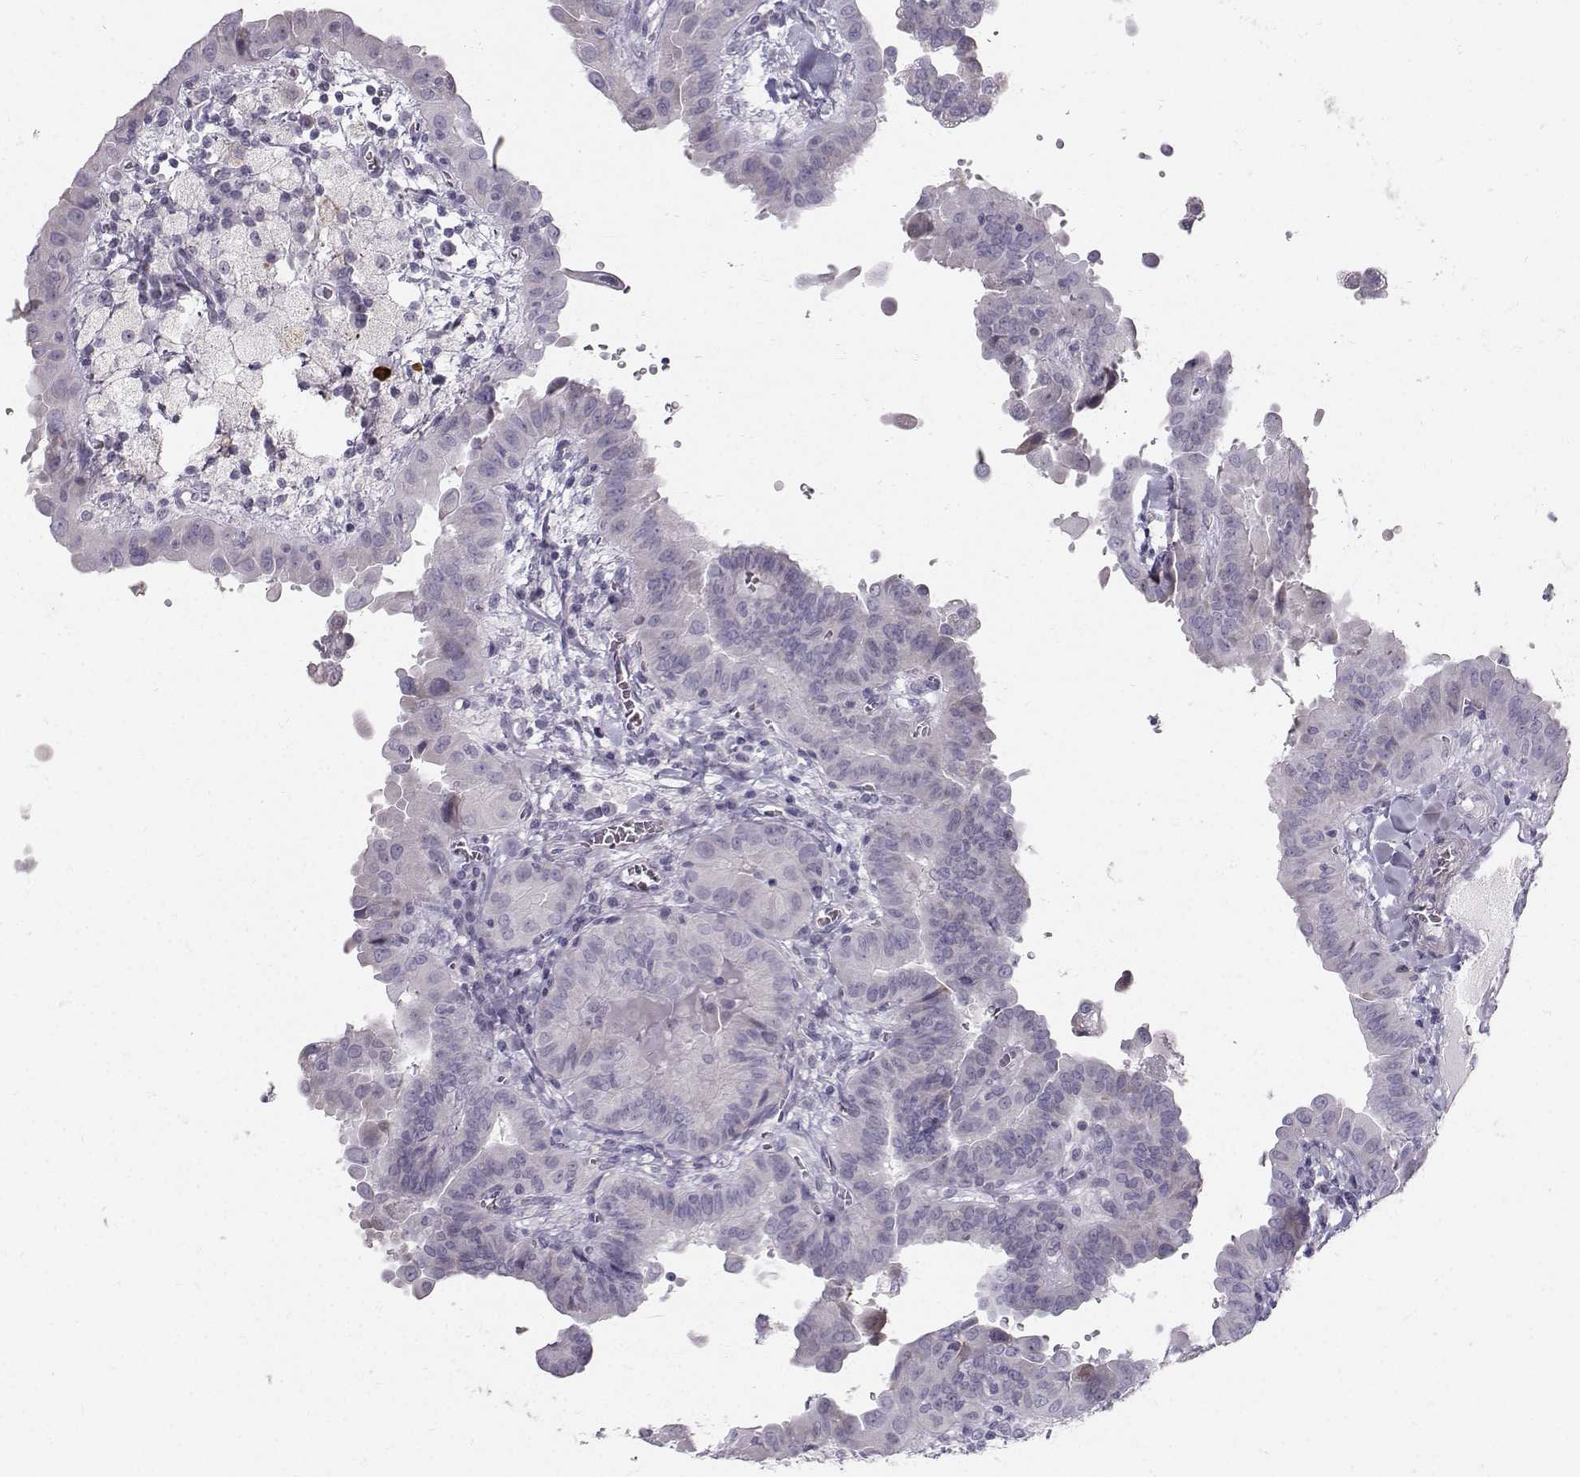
{"staining": {"intensity": "negative", "quantity": "none", "location": "none"}, "tissue": "thyroid cancer", "cell_type": "Tumor cells", "image_type": "cancer", "snomed": [{"axis": "morphology", "description": "Papillary adenocarcinoma, NOS"}, {"axis": "topography", "description": "Thyroid gland"}], "caption": "IHC histopathology image of human thyroid papillary adenocarcinoma stained for a protein (brown), which displays no expression in tumor cells.", "gene": "CASR", "patient": {"sex": "female", "age": 37}}